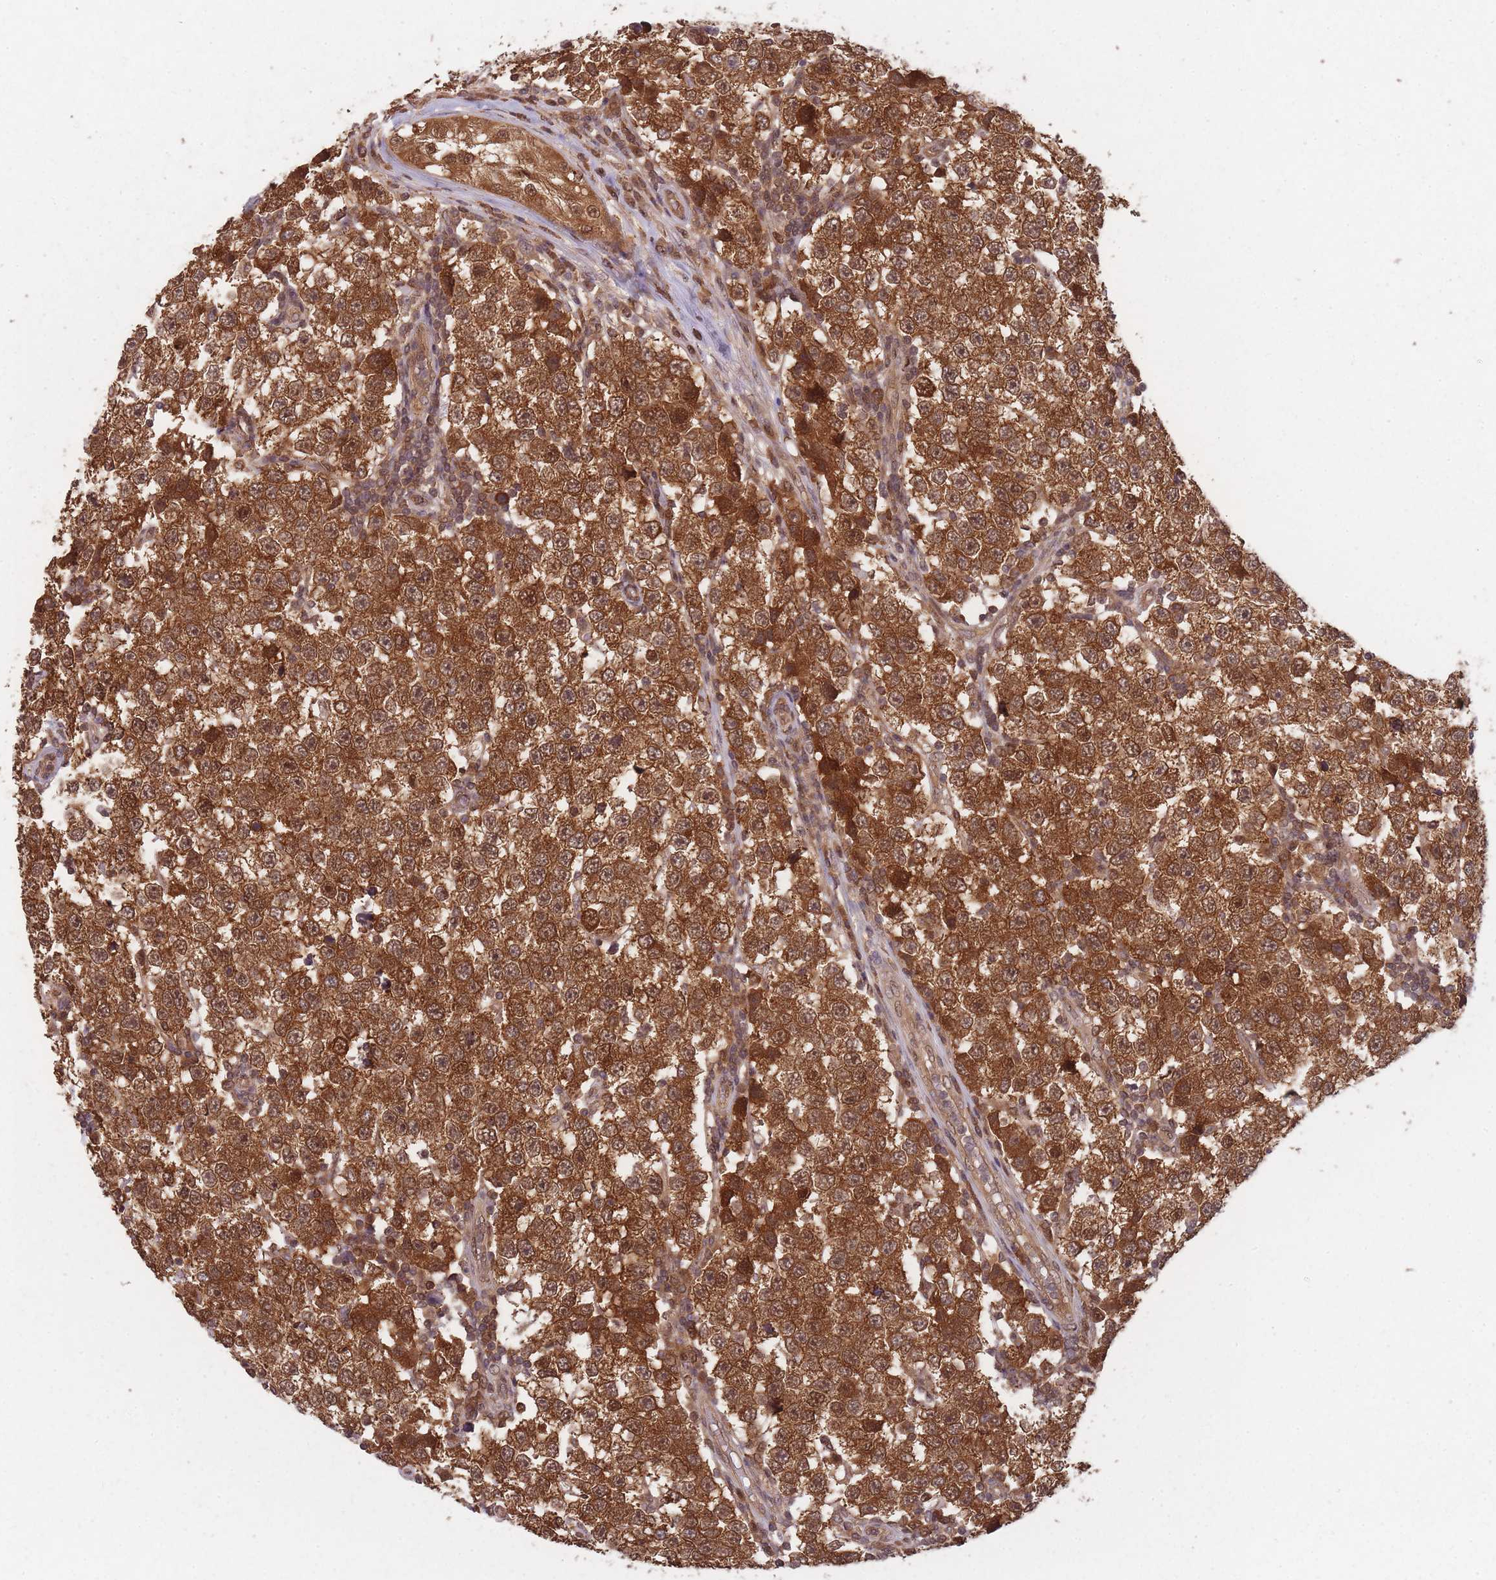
{"staining": {"intensity": "strong", "quantity": ">75%", "location": "cytoplasmic/membranous,nuclear"}, "tissue": "testis cancer", "cell_type": "Tumor cells", "image_type": "cancer", "snomed": [{"axis": "morphology", "description": "Seminoma, NOS"}, {"axis": "topography", "description": "Testis"}], "caption": "The micrograph exhibits staining of testis cancer, revealing strong cytoplasmic/membranous and nuclear protein expression (brown color) within tumor cells. (Stains: DAB (3,3'-diaminobenzidine) in brown, nuclei in blue, Microscopy: brightfield microscopy at high magnification).", "gene": "PPP6R3", "patient": {"sex": "male", "age": 34}}